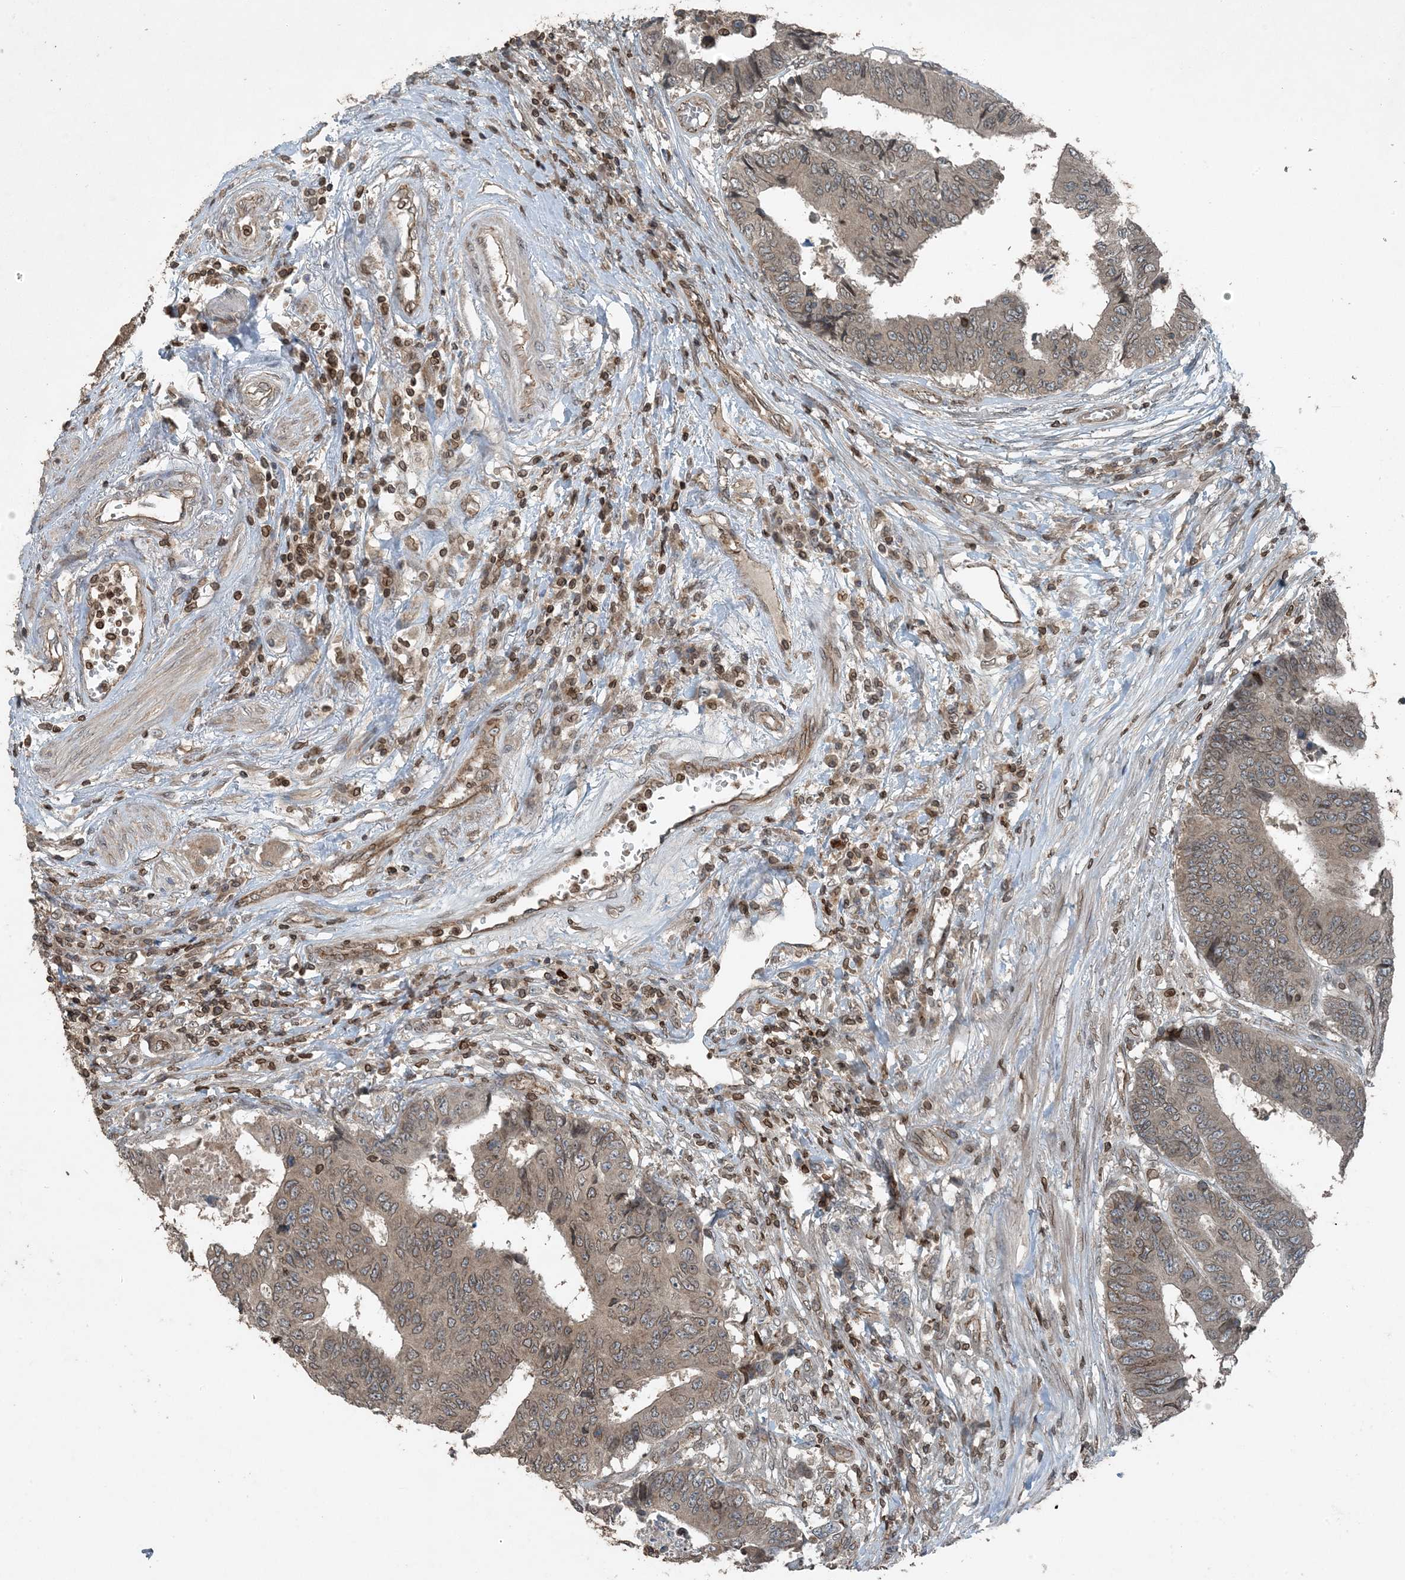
{"staining": {"intensity": "weak", "quantity": ">75%", "location": "cytoplasmic/membranous"}, "tissue": "colorectal cancer", "cell_type": "Tumor cells", "image_type": "cancer", "snomed": [{"axis": "morphology", "description": "Adenocarcinoma, NOS"}, {"axis": "topography", "description": "Rectum"}], "caption": "Tumor cells show weak cytoplasmic/membranous expression in about >75% of cells in colorectal cancer.", "gene": "ZFAND2B", "patient": {"sex": "male", "age": 84}}